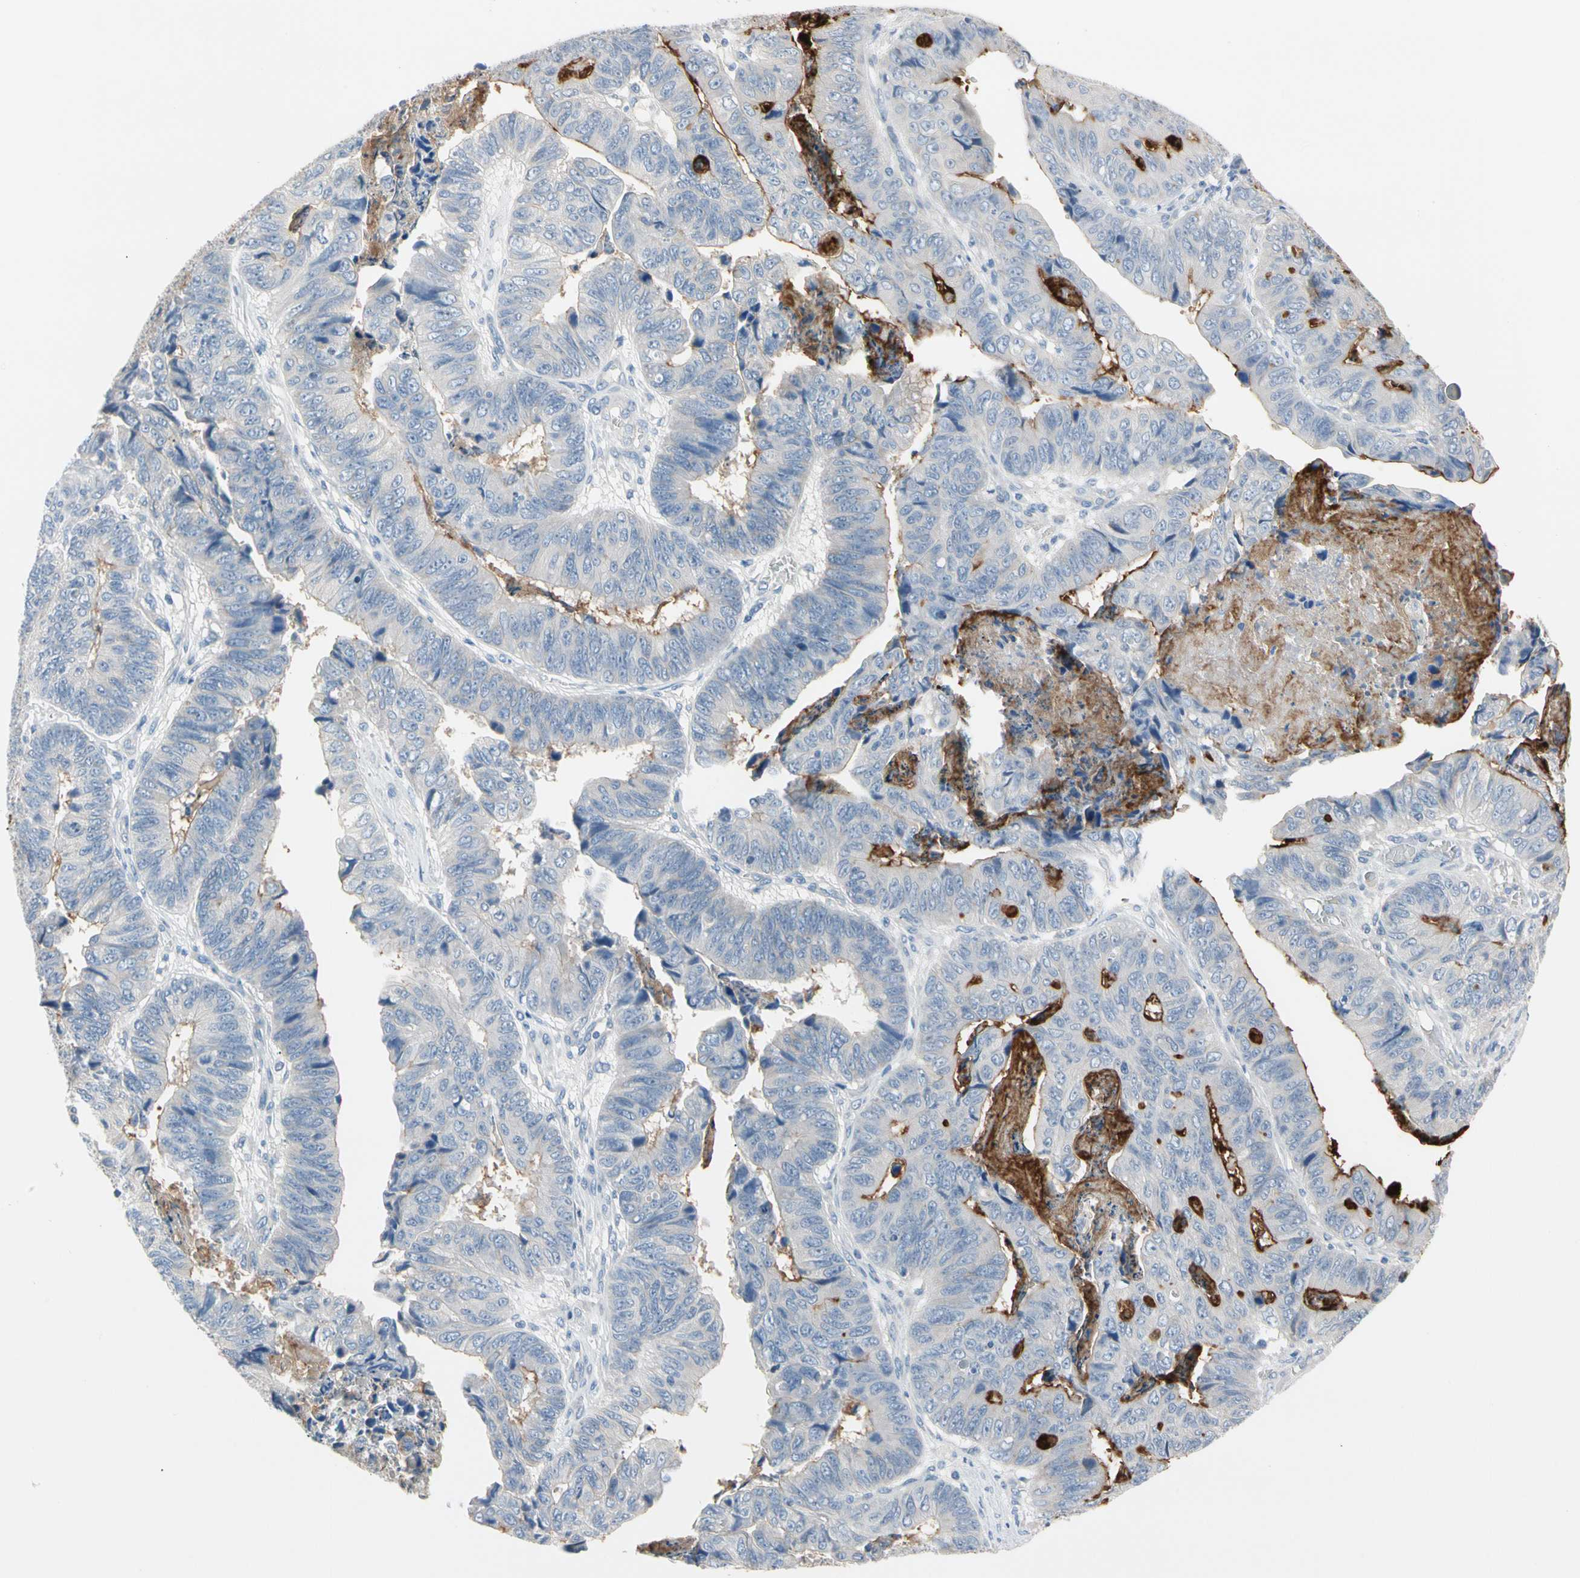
{"staining": {"intensity": "negative", "quantity": "none", "location": "none"}, "tissue": "stomach cancer", "cell_type": "Tumor cells", "image_type": "cancer", "snomed": [{"axis": "morphology", "description": "Adenocarcinoma, NOS"}, {"axis": "topography", "description": "Stomach, lower"}], "caption": "The histopathology image demonstrates no staining of tumor cells in adenocarcinoma (stomach).", "gene": "MARK1", "patient": {"sex": "male", "age": 77}}